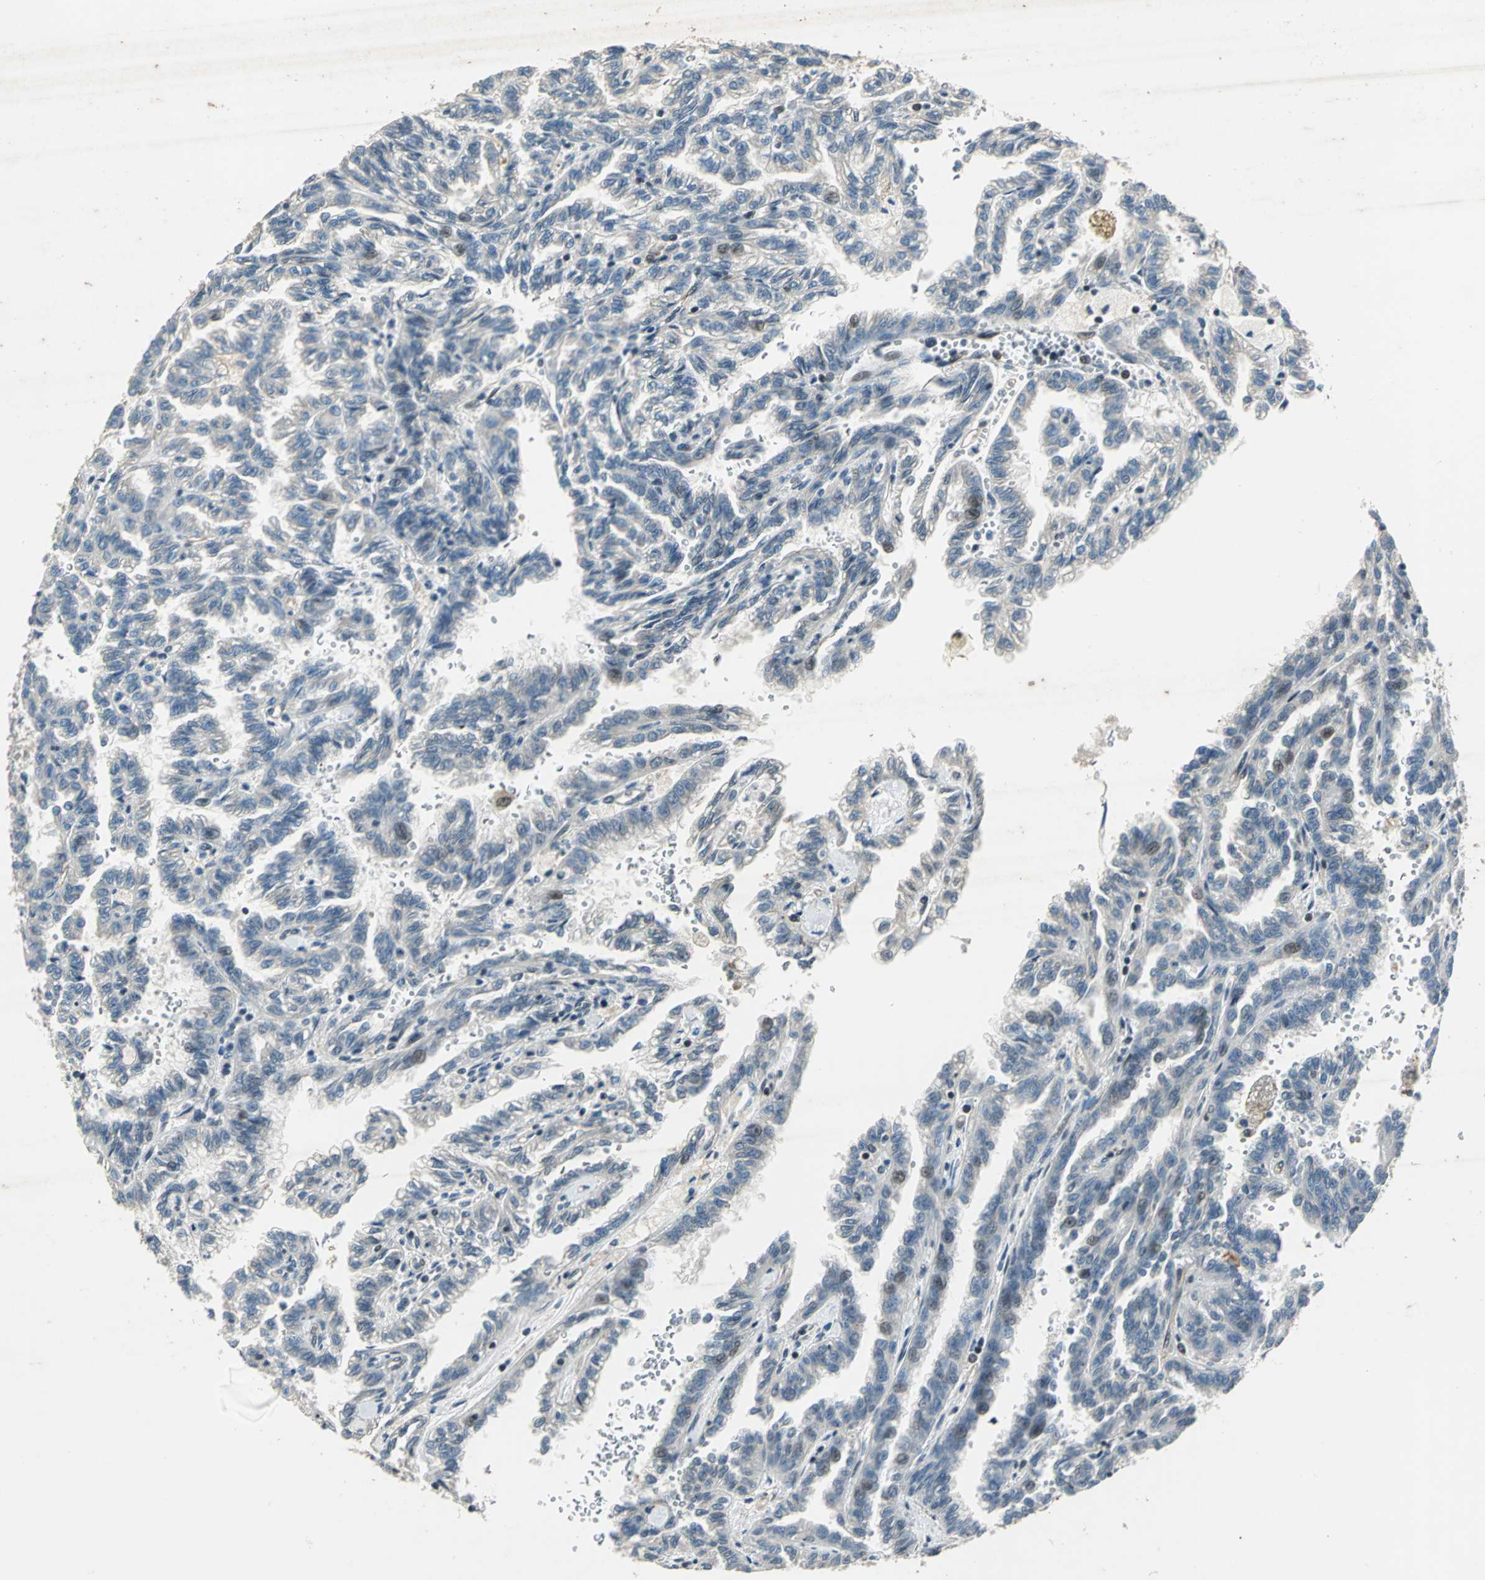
{"staining": {"intensity": "weak", "quantity": "<25%", "location": "nuclear"}, "tissue": "renal cancer", "cell_type": "Tumor cells", "image_type": "cancer", "snomed": [{"axis": "morphology", "description": "Inflammation, NOS"}, {"axis": "morphology", "description": "Adenocarcinoma, NOS"}, {"axis": "topography", "description": "Kidney"}], "caption": "A micrograph of renal cancer (adenocarcinoma) stained for a protein exhibits no brown staining in tumor cells. (Brightfield microscopy of DAB (3,3'-diaminobenzidine) immunohistochemistry at high magnification).", "gene": "BRIP1", "patient": {"sex": "male", "age": 68}}